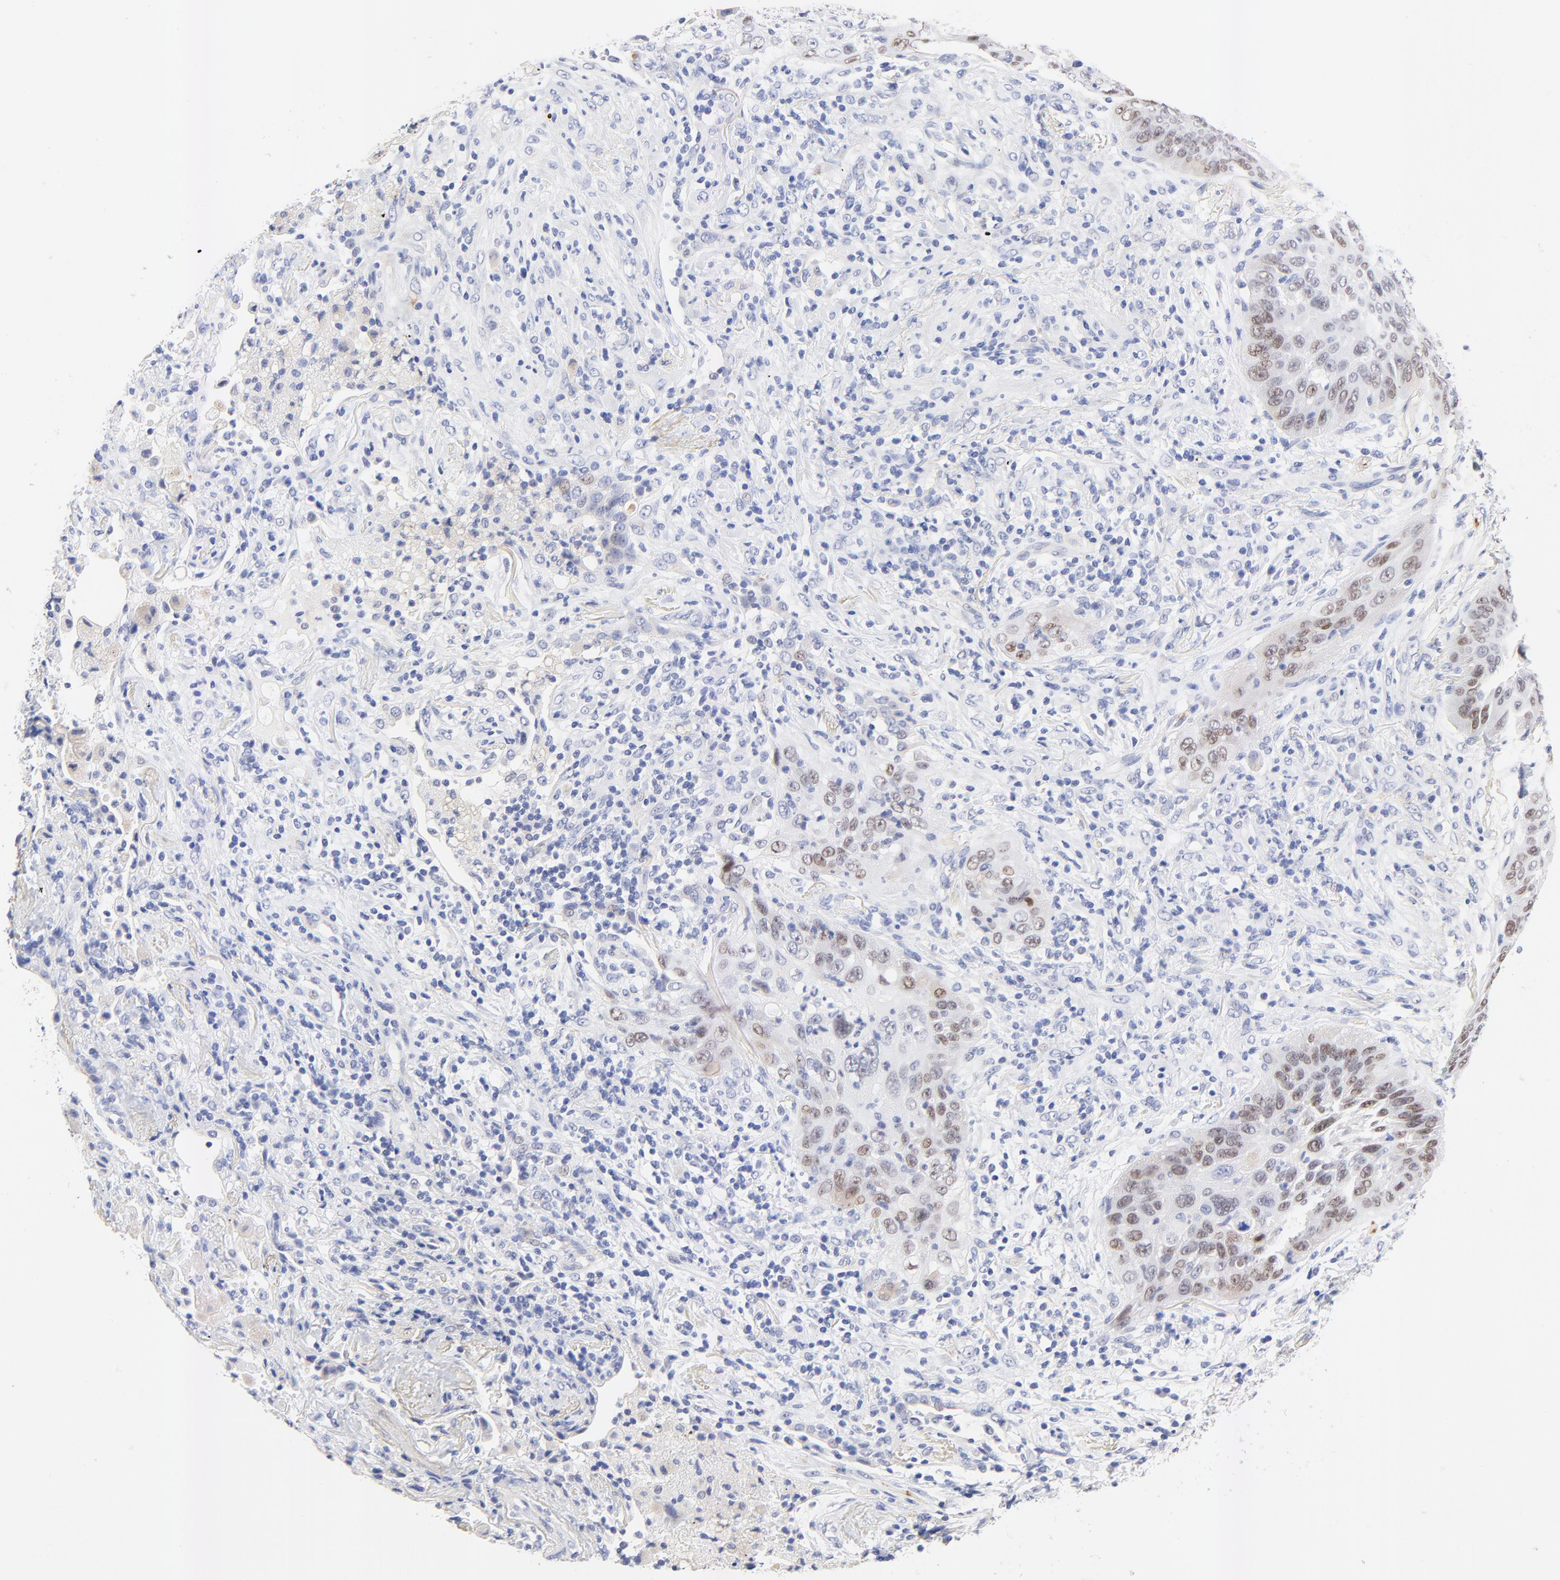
{"staining": {"intensity": "weak", "quantity": "25%-75%", "location": "nuclear"}, "tissue": "lung cancer", "cell_type": "Tumor cells", "image_type": "cancer", "snomed": [{"axis": "morphology", "description": "Squamous cell carcinoma, NOS"}, {"axis": "topography", "description": "Lung"}], "caption": "This is a photomicrograph of IHC staining of squamous cell carcinoma (lung), which shows weak positivity in the nuclear of tumor cells.", "gene": "FAM117B", "patient": {"sex": "female", "age": 67}}